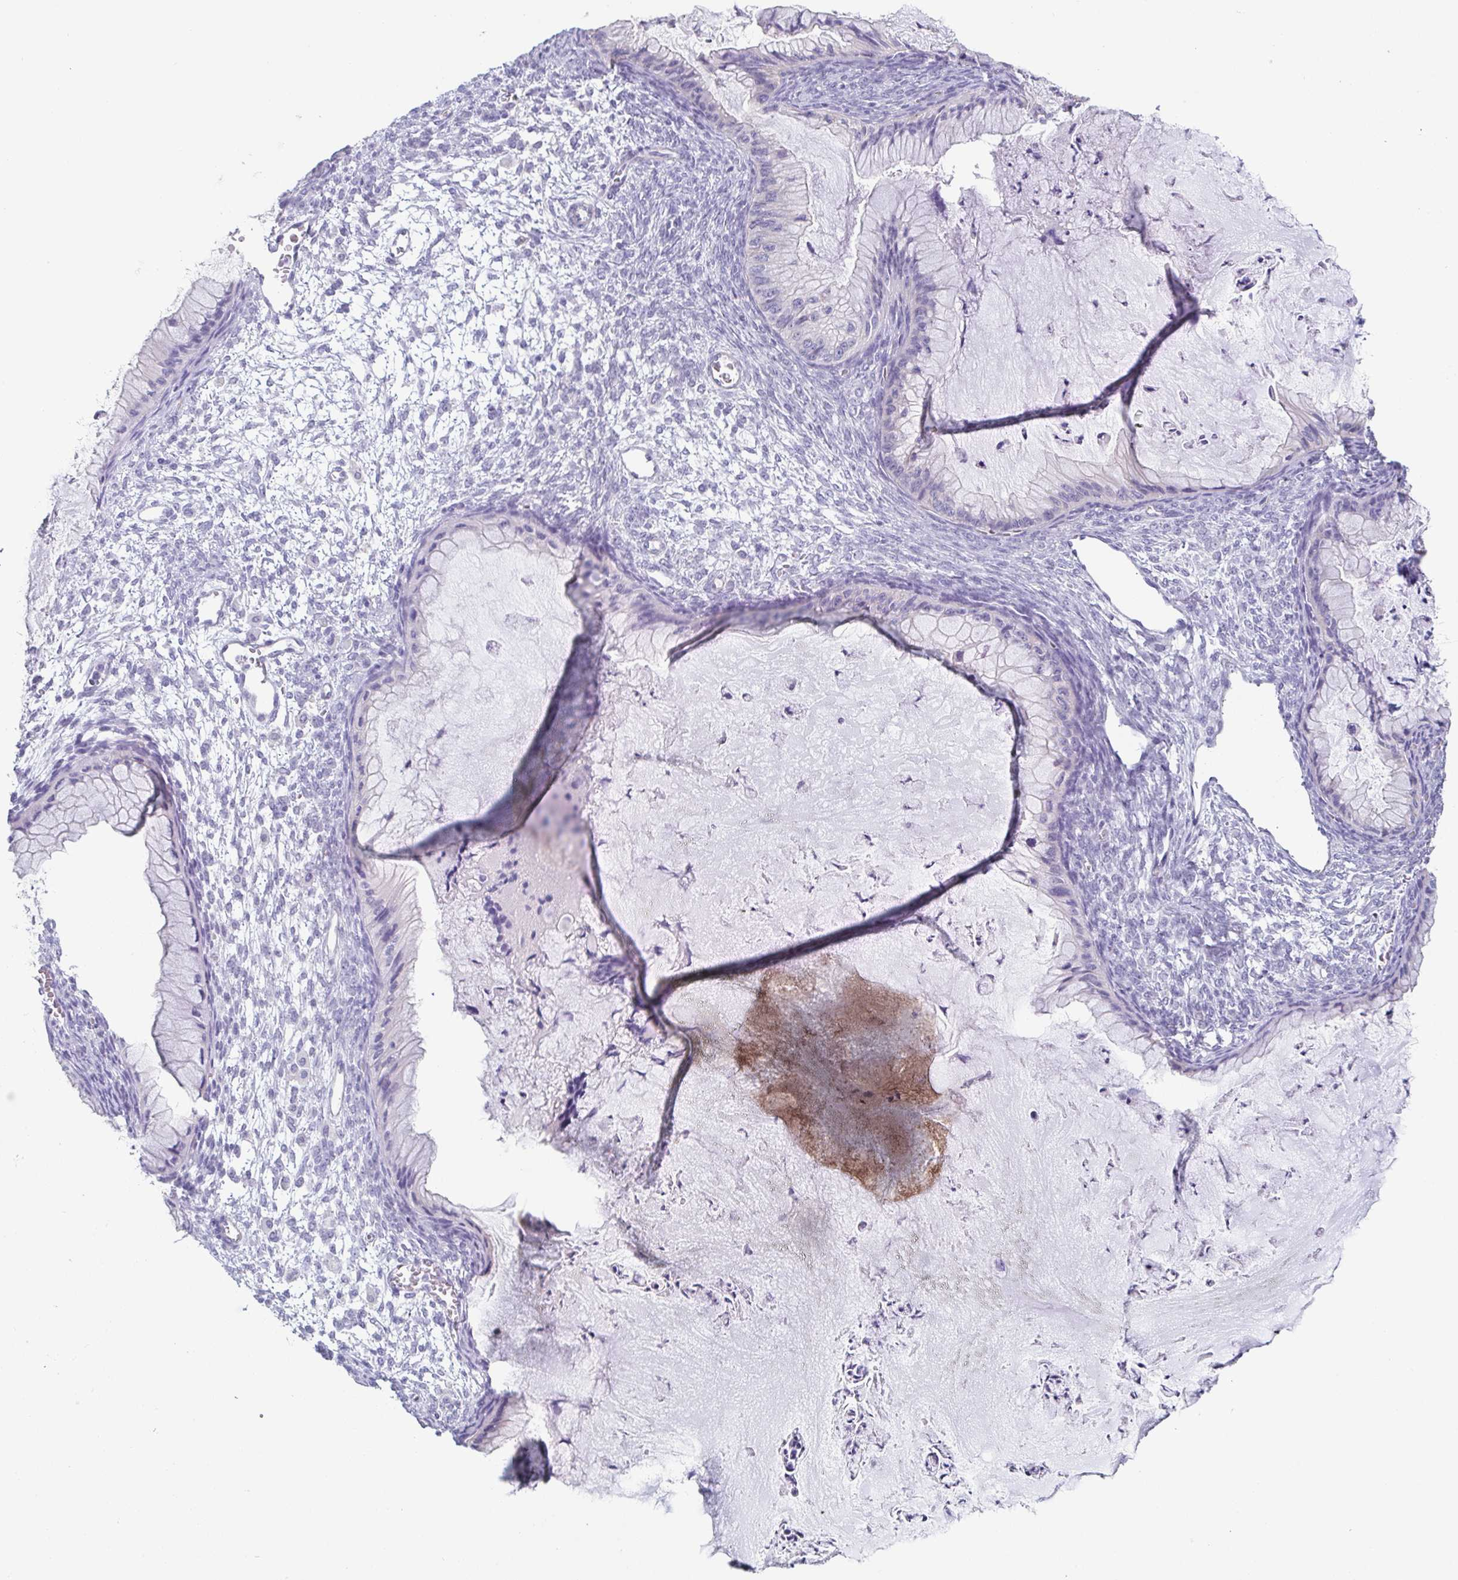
{"staining": {"intensity": "negative", "quantity": "none", "location": "none"}, "tissue": "ovarian cancer", "cell_type": "Tumor cells", "image_type": "cancer", "snomed": [{"axis": "morphology", "description": "Cystadenocarcinoma, mucinous, NOS"}, {"axis": "topography", "description": "Ovary"}], "caption": "Photomicrograph shows no significant protein expression in tumor cells of ovarian mucinous cystadenocarcinoma.", "gene": "PRR4", "patient": {"sex": "female", "age": 72}}